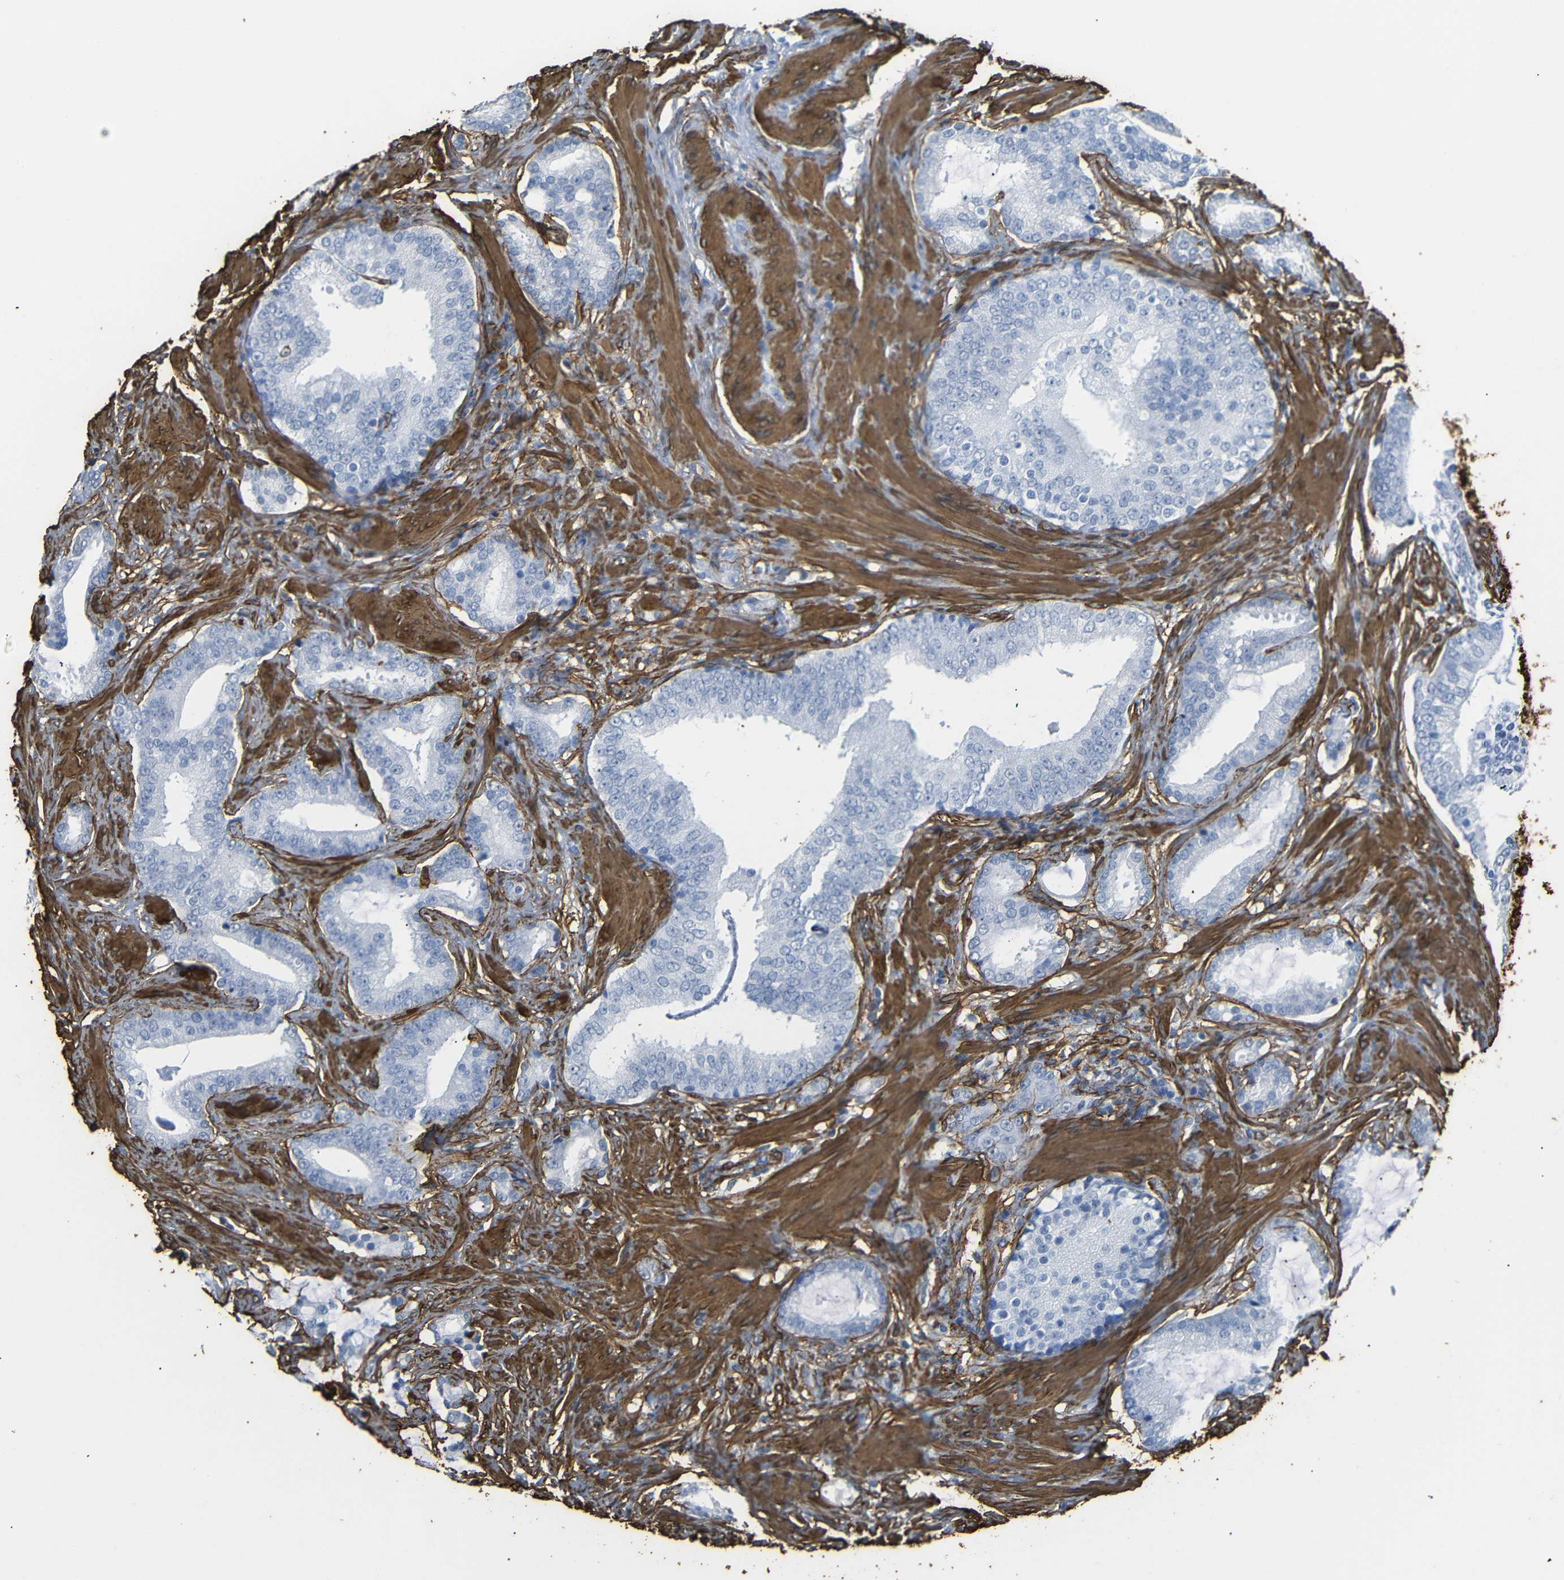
{"staining": {"intensity": "negative", "quantity": "none", "location": "none"}, "tissue": "prostate cancer", "cell_type": "Tumor cells", "image_type": "cancer", "snomed": [{"axis": "morphology", "description": "Adenocarcinoma, Low grade"}, {"axis": "topography", "description": "Prostate"}], "caption": "There is no significant positivity in tumor cells of prostate cancer (low-grade adenocarcinoma).", "gene": "ACTA2", "patient": {"sex": "male", "age": 58}}